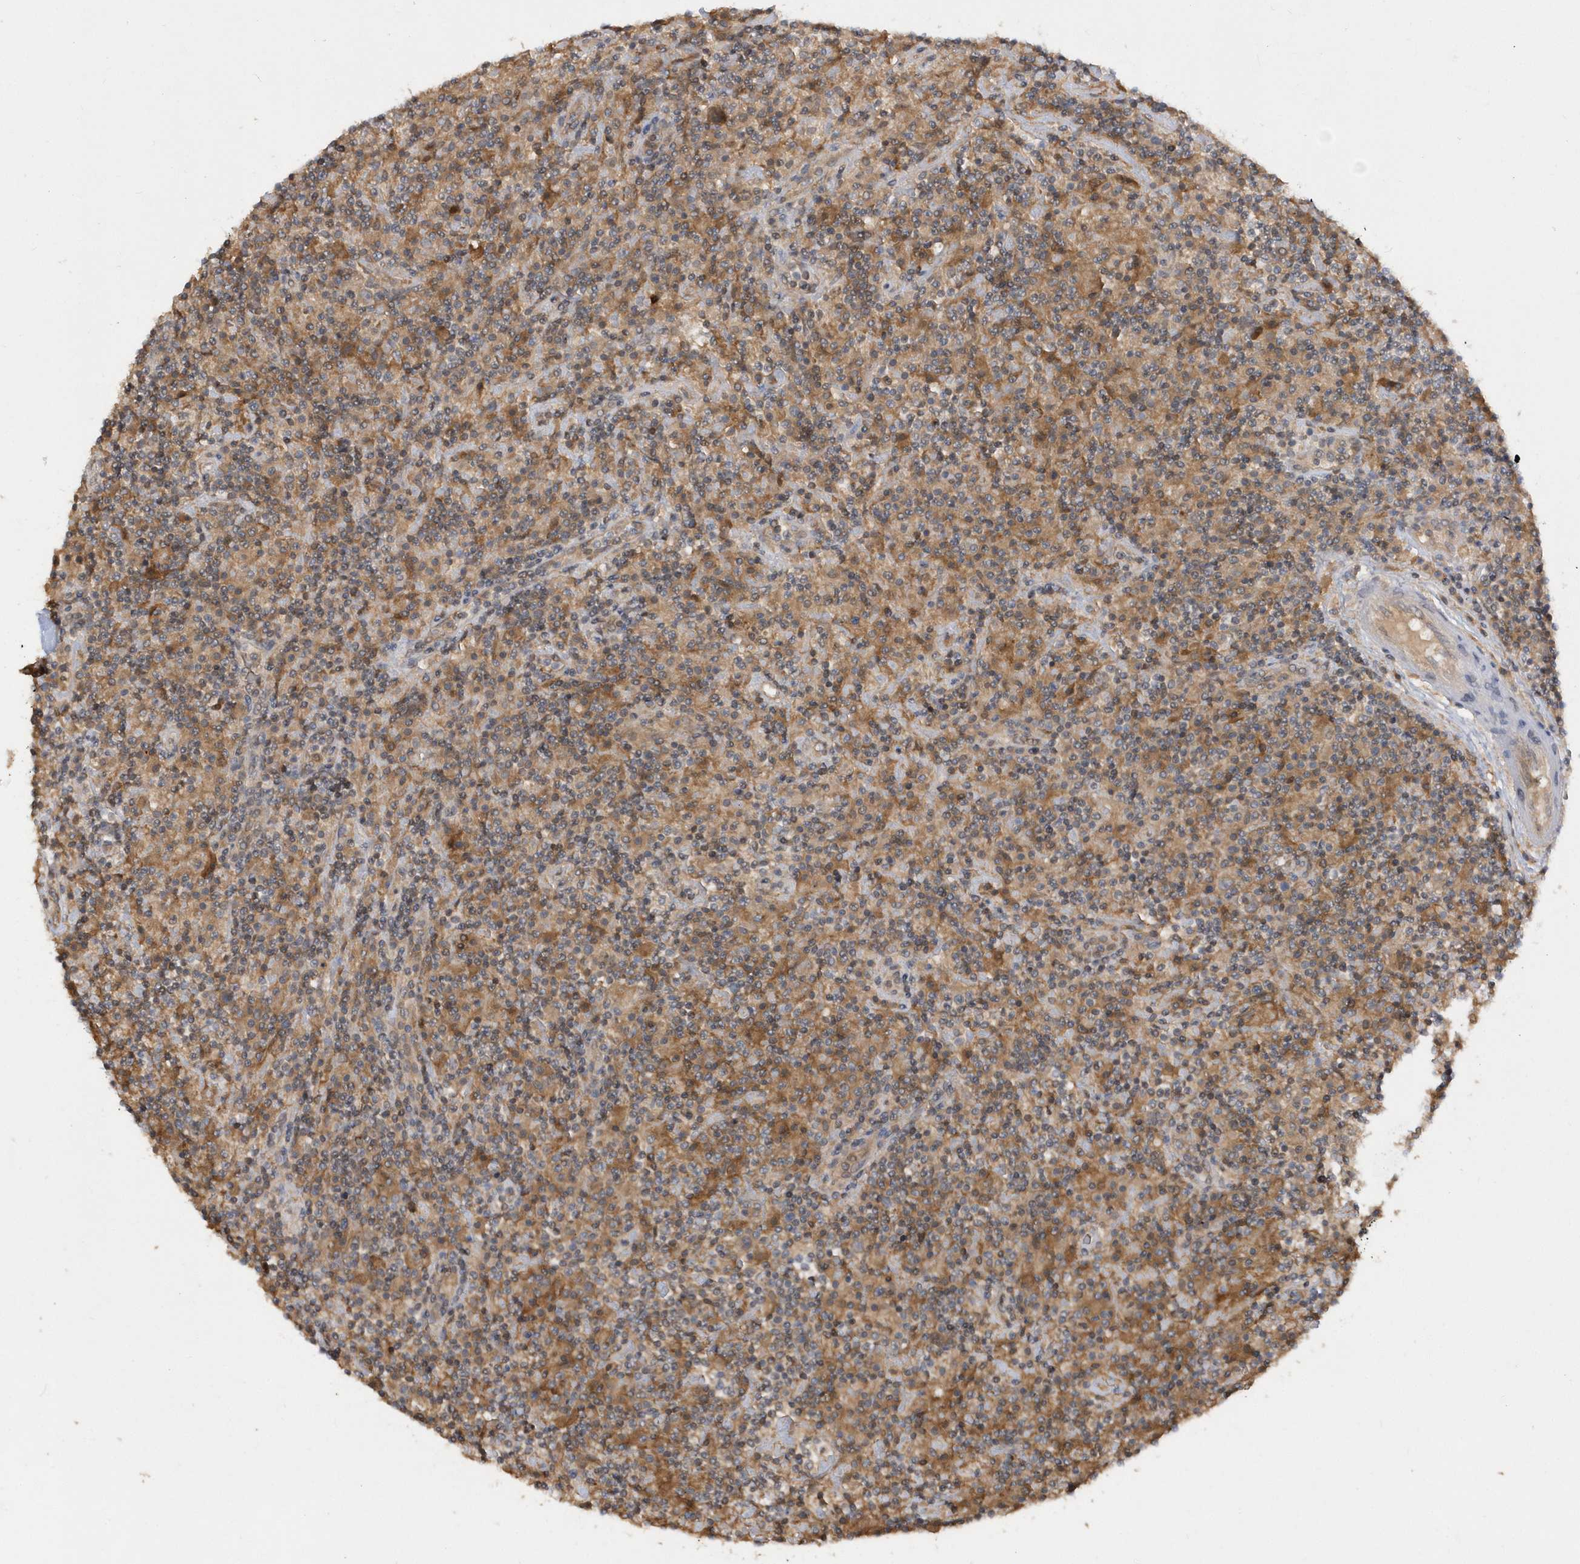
{"staining": {"intensity": "negative", "quantity": "none", "location": "none"}, "tissue": "lymphoma", "cell_type": "Tumor cells", "image_type": "cancer", "snomed": [{"axis": "morphology", "description": "Hodgkin's disease, NOS"}, {"axis": "topography", "description": "Lymph node"}], "caption": "Micrograph shows no significant protein staining in tumor cells of Hodgkin's disease.", "gene": "RPE", "patient": {"sex": "male", "age": 70}}